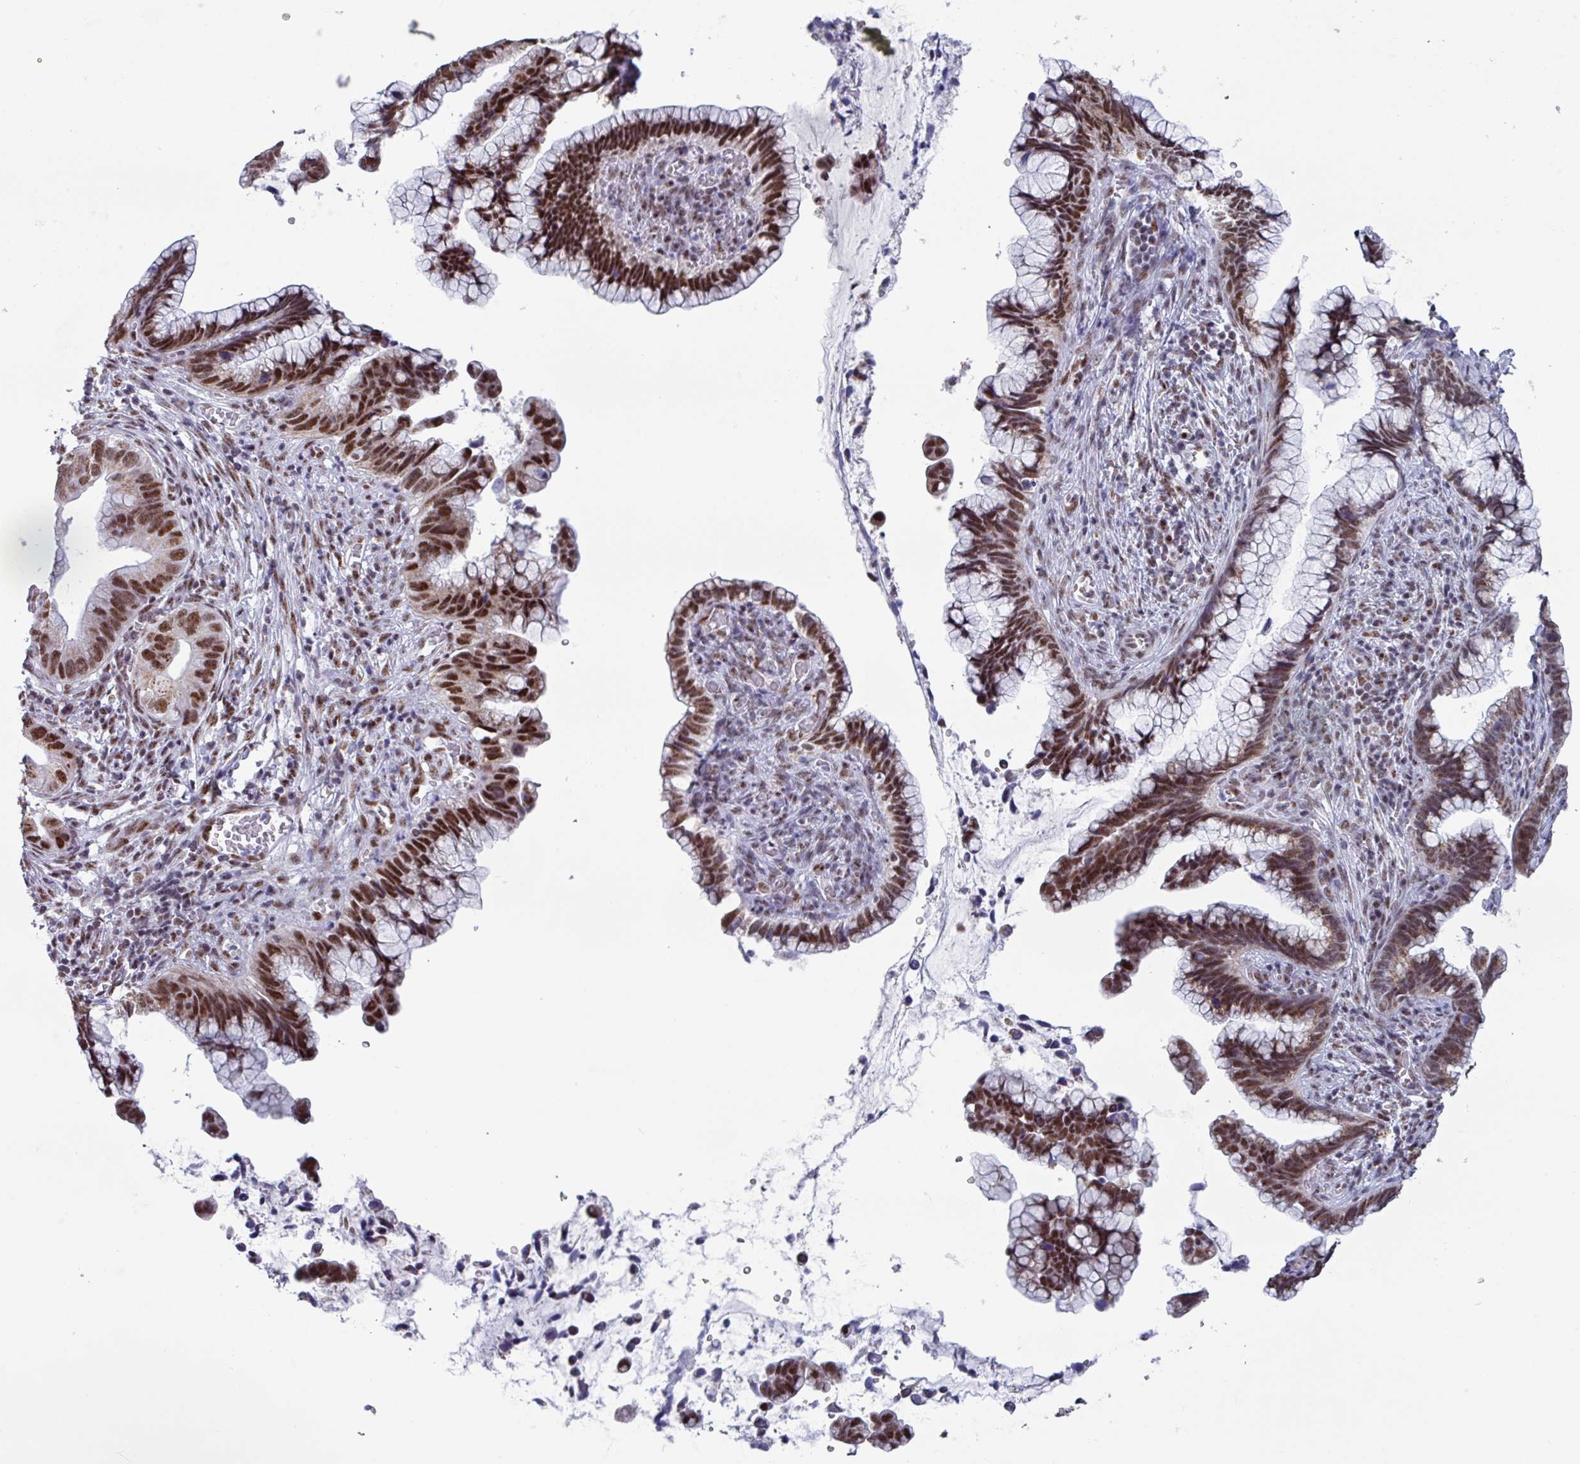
{"staining": {"intensity": "strong", "quantity": ">75%", "location": "nuclear"}, "tissue": "cervical cancer", "cell_type": "Tumor cells", "image_type": "cancer", "snomed": [{"axis": "morphology", "description": "Adenocarcinoma, NOS"}, {"axis": "topography", "description": "Cervix"}], "caption": "Adenocarcinoma (cervical) stained for a protein (brown) reveals strong nuclear positive expression in approximately >75% of tumor cells.", "gene": "PUF60", "patient": {"sex": "female", "age": 44}}